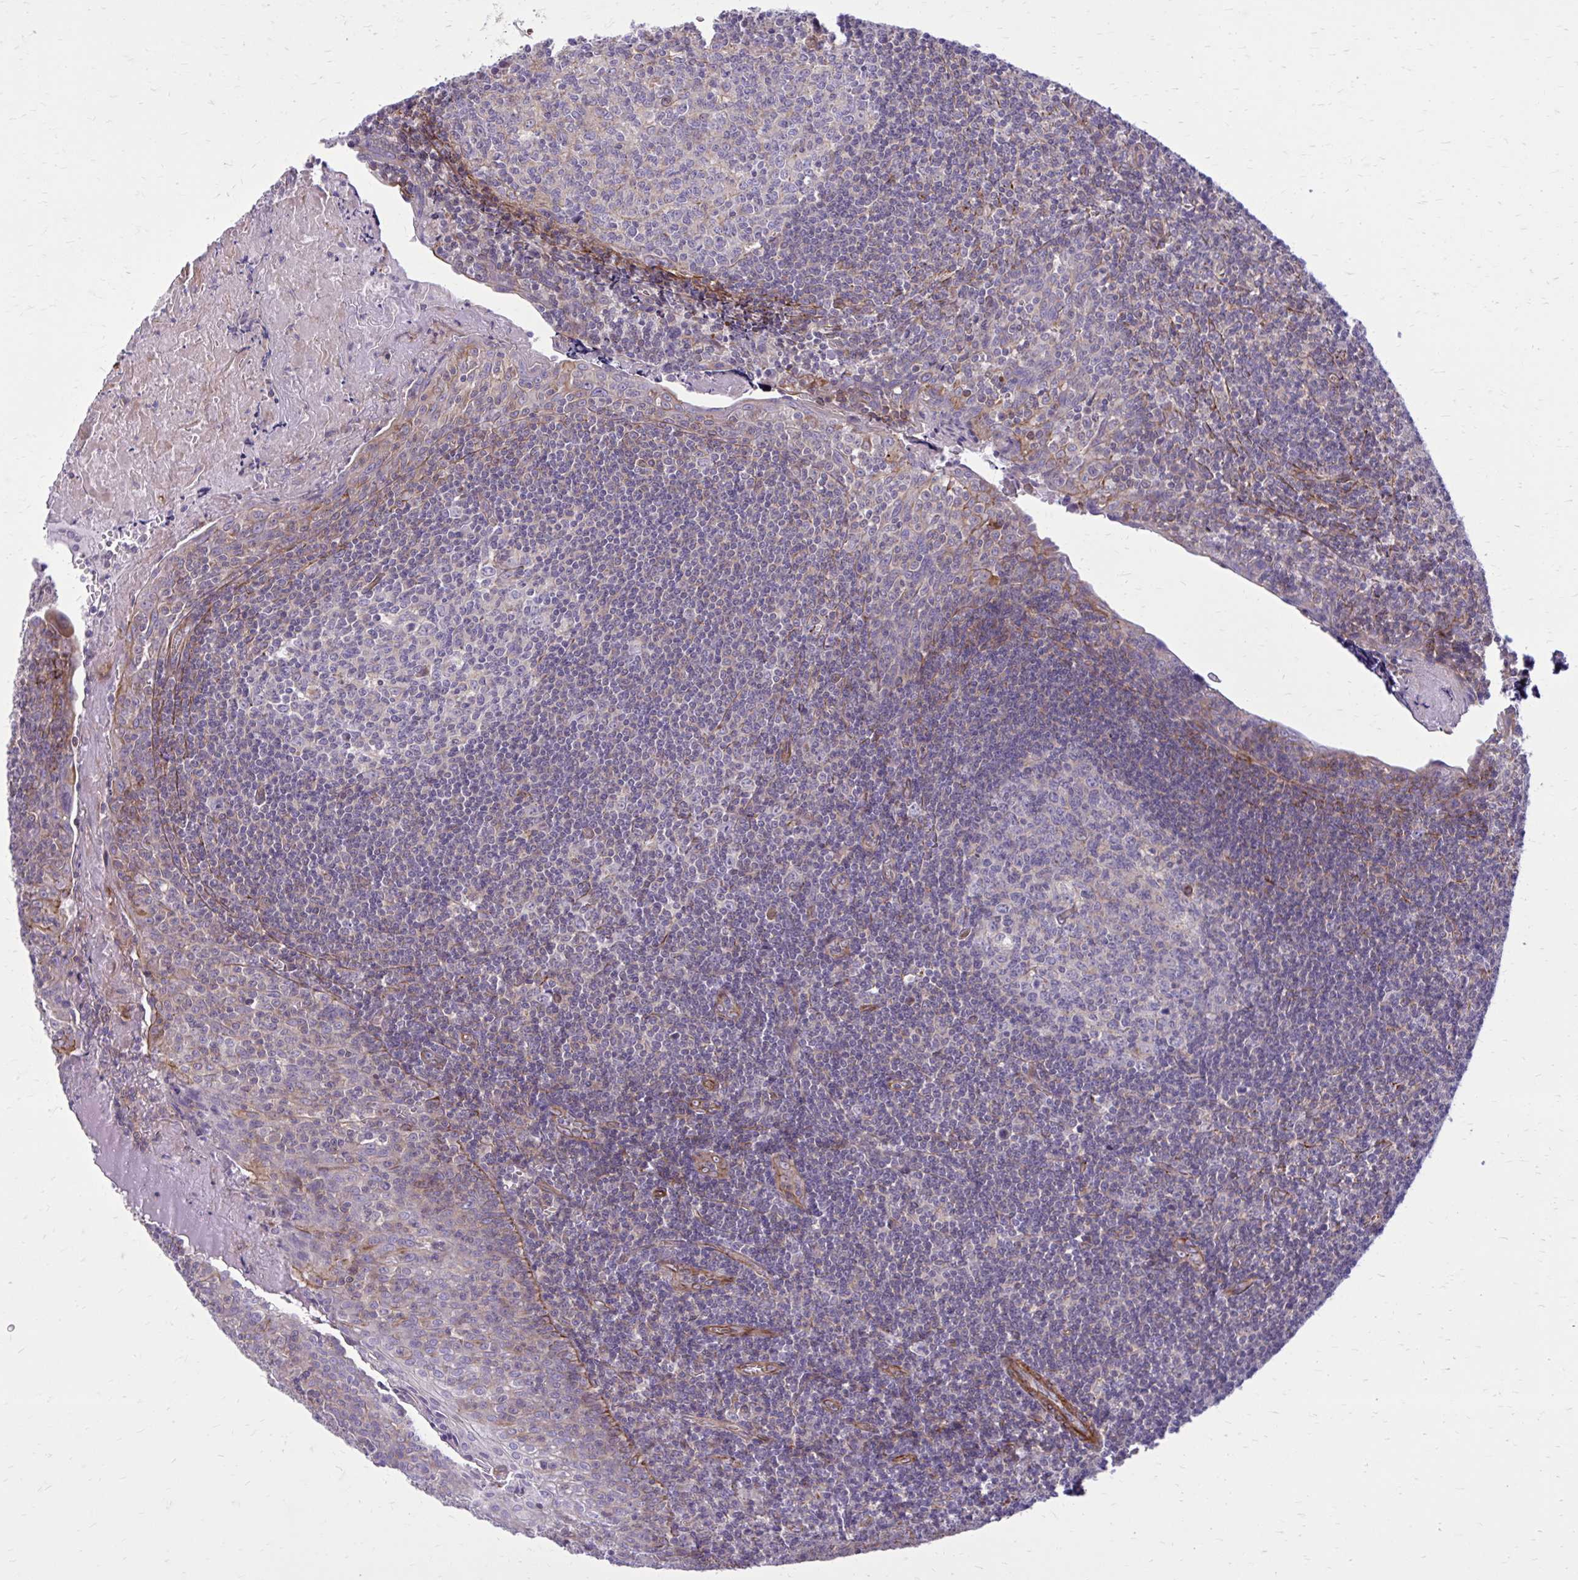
{"staining": {"intensity": "negative", "quantity": "none", "location": "none"}, "tissue": "tonsil", "cell_type": "Germinal center cells", "image_type": "normal", "snomed": [{"axis": "morphology", "description": "Normal tissue, NOS"}, {"axis": "morphology", "description": "Inflammation, NOS"}, {"axis": "topography", "description": "Tonsil"}], "caption": "DAB (3,3'-diaminobenzidine) immunohistochemical staining of normal human tonsil exhibits no significant positivity in germinal center cells.", "gene": "FAP", "patient": {"sex": "female", "age": 31}}